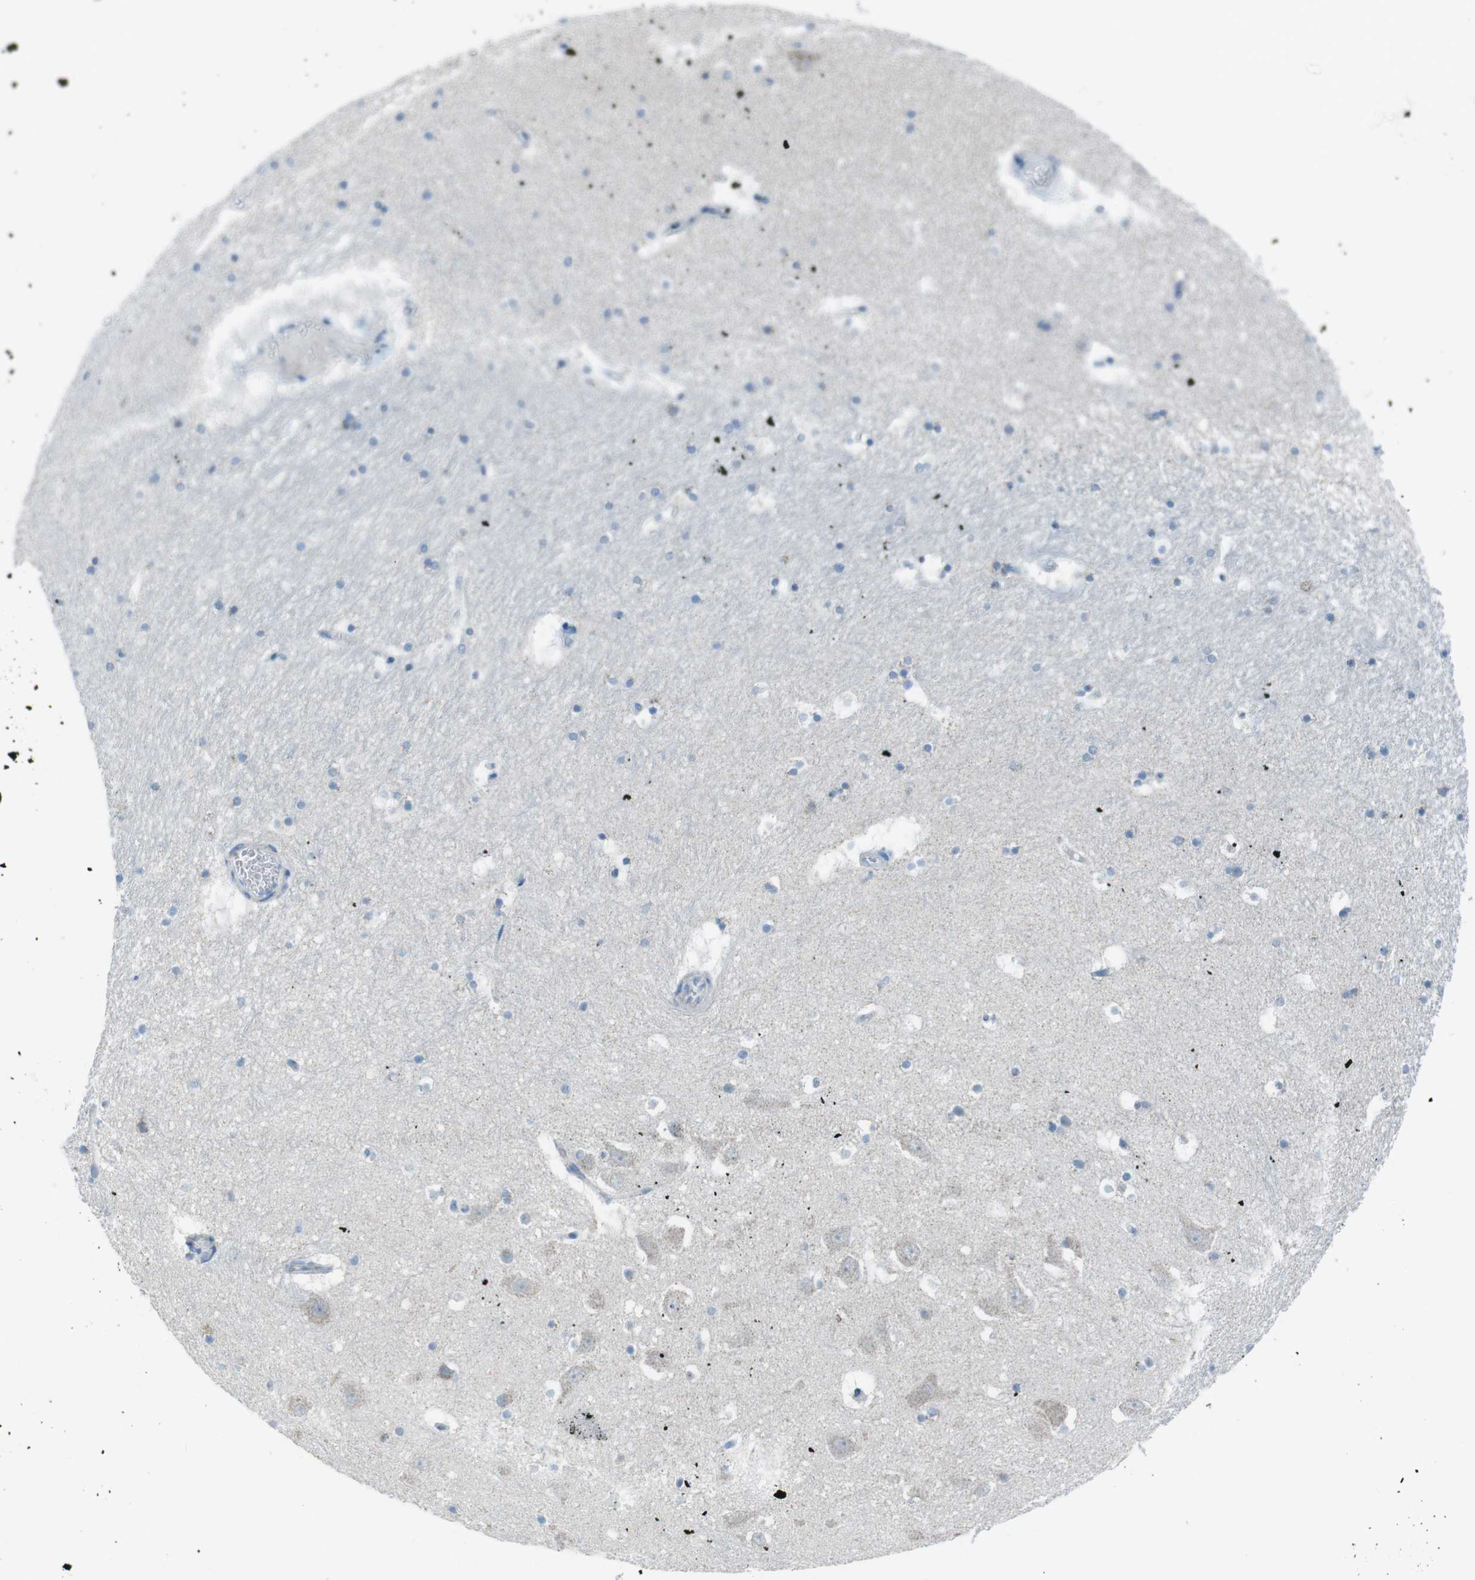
{"staining": {"intensity": "negative", "quantity": "none", "location": "none"}, "tissue": "hippocampus", "cell_type": "Glial cells", "image_type": "normal", "snomed": [{"axis": "morphology", "description": "Normal tissue, NOS"}, {"axis": "topography", "description": "Hippocampus"}], "caption": "Unremarkable hippocampus was stained to show a protein in brown. There is no significant expression in glial cells.", "gene": "DNAJA3", "patient": {"sex": "male", "age": 45}}